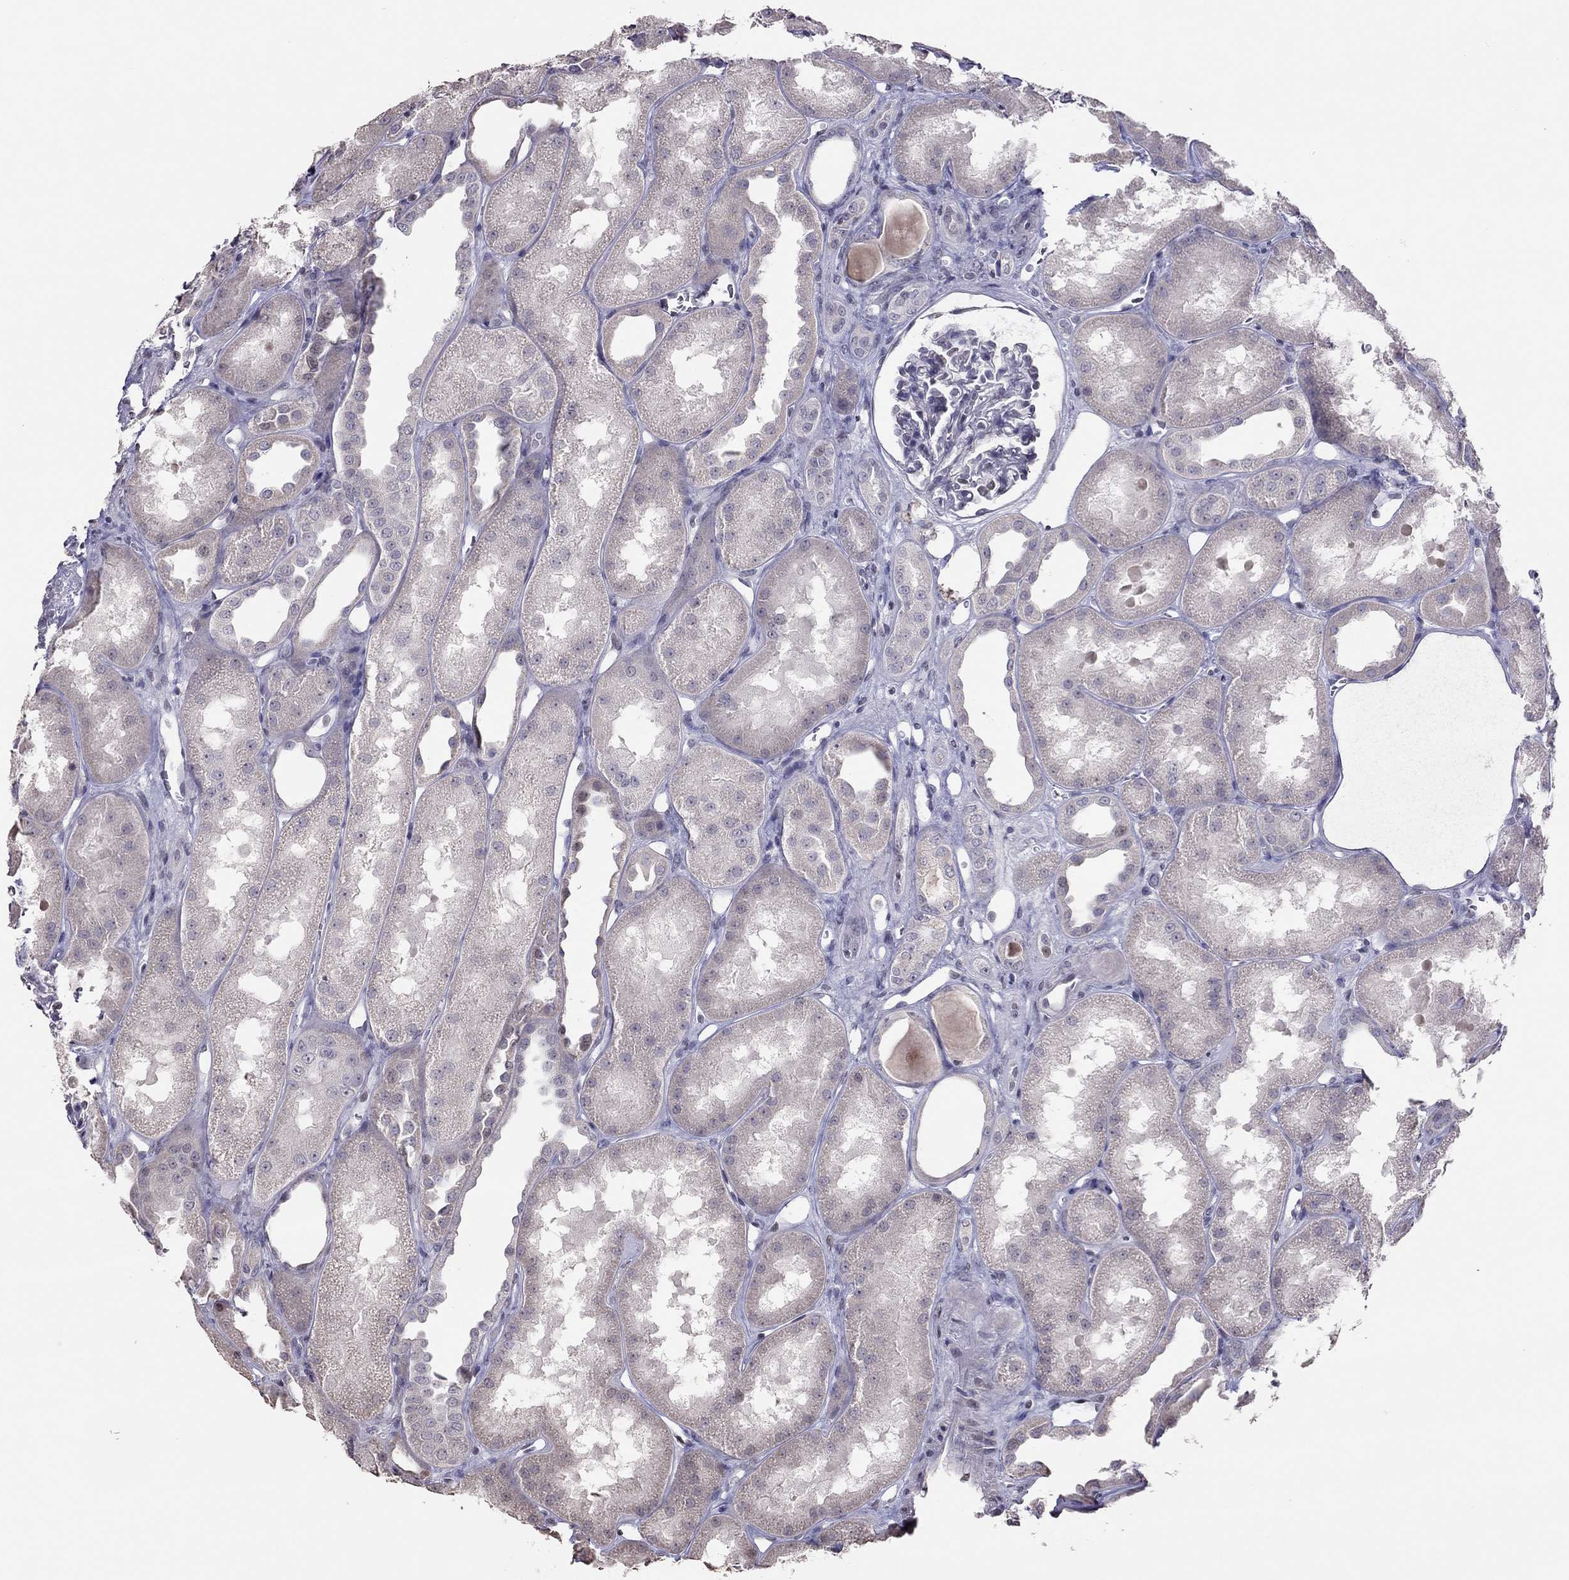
{"staining": {"intensity": "negative", "quantity": "none", "location": "none"}, "tissue": "kidney", "cell_type": "Cells in glomeruli", "image_type": "normal", "snomed": [{"axis": "morphology", "description": "Normal tissue, NOS"}, {"axis": "topography", "description": "Kidney"}], "caption": "Immunohistochemistry micrograph of unremarkable kidney: kidney stained with DAB (3,3'-diaminobenzidine) reveals no significant protein staining in cells in glomeruli.", "gene": "TSHB", "patient": {"sex": "male", "age": 61}}